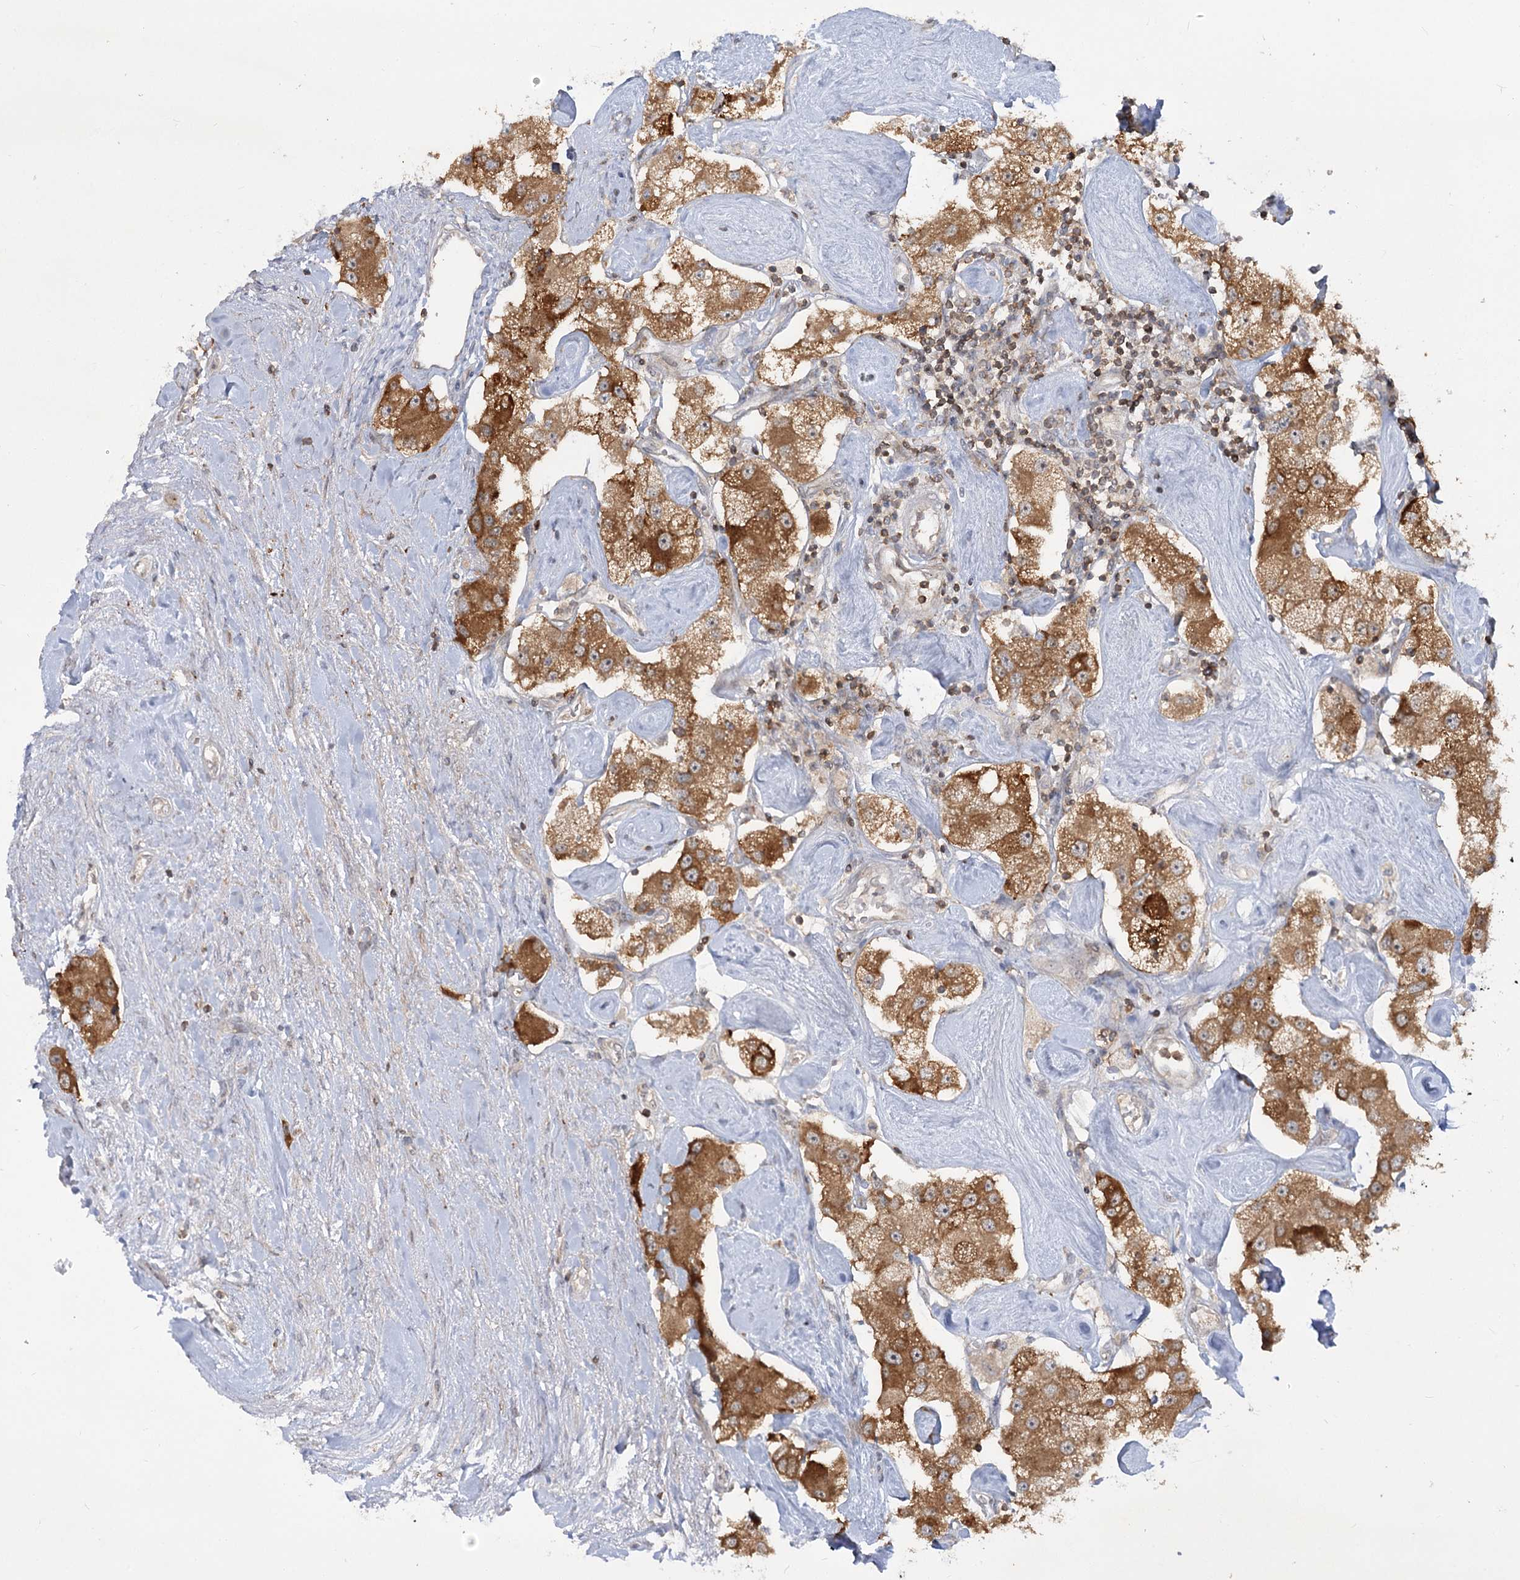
{"staining": {"intensity": "moderate", "quantity": ">75%", "location": "cytoplasmic/membranous"}, "tissue": "carcinoid", "cell_type": "Tumor cells", "image_type": "cancer", "snomed": [{"axis": "morphology", "description": "Carcinoid, malignant, NOS"}, {"axis": "topography", "description": "Pancreas"}], "caption": "The histopathology image displays immunohistochemical staining of carcinoid. There is moderate cytoplasmic/membranous positivity is appreciated in approximately >75% of tumor cells.", "gene": "SYTL1", "patient": {"sex": "male", "age": 41}}